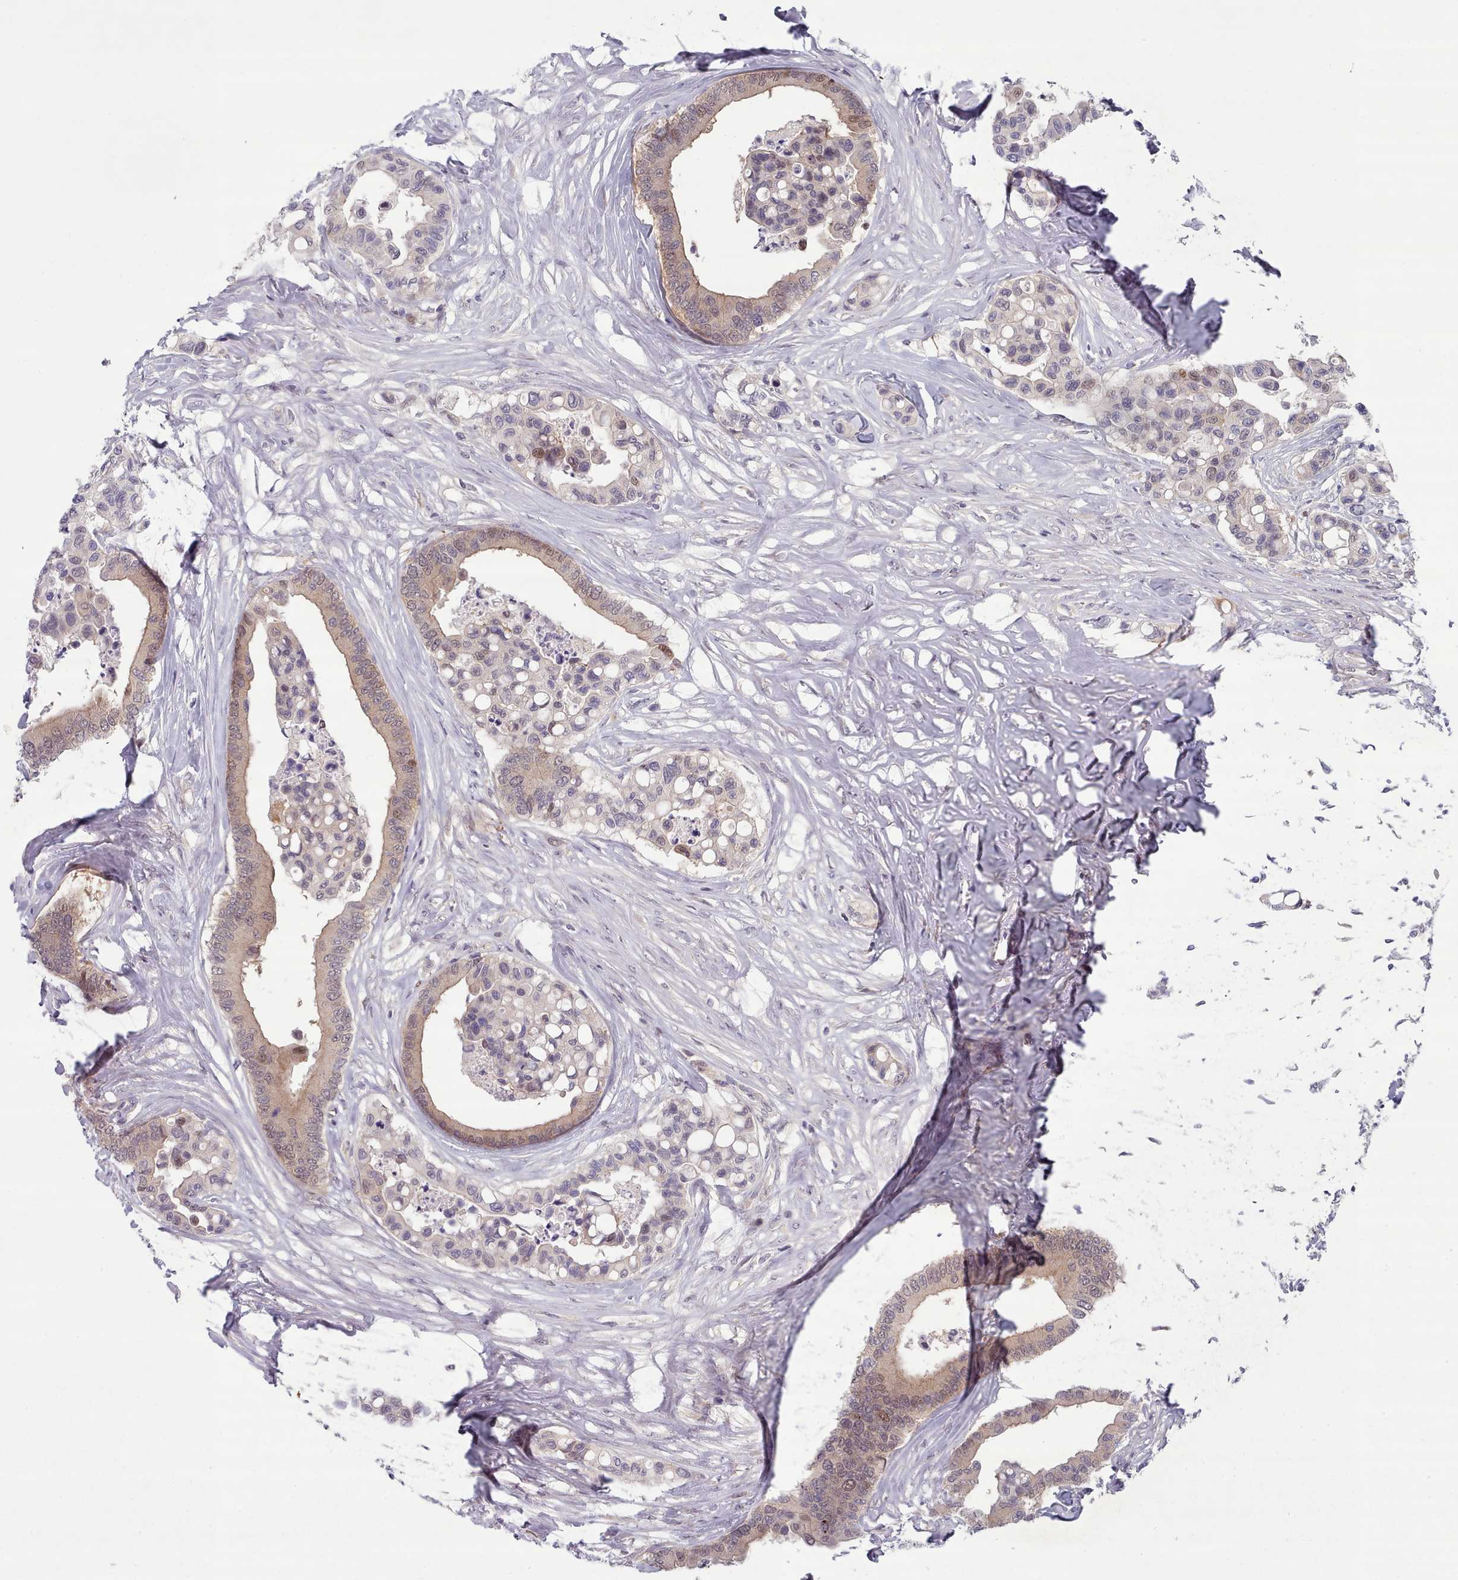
{"staining": {"intensity": "weak", "quantity": ">75%", "location": "cytoplasmic/membranous"}, "tissue": "colorectal cancer", "cell_type": "Tumor cells", "image_type": "cancer", "snomed": [{"axis": "morphology", "description": "Adenocarcinoma, NOS"}, {"axis": "topography", "description": "Colon"}], "caption": "Immunohistochemical staining of adenocarcinoma (colorectal) reveals weak cytoplasmic/membranous protein positivity in about >75% of tumor cells. (DAB (3,3'-diaminobenzidine) = brown stain, brightfield microscopy at high magnification).", "gene": "CLNS1A", "patient": {"sex": "male", "age": 82}}